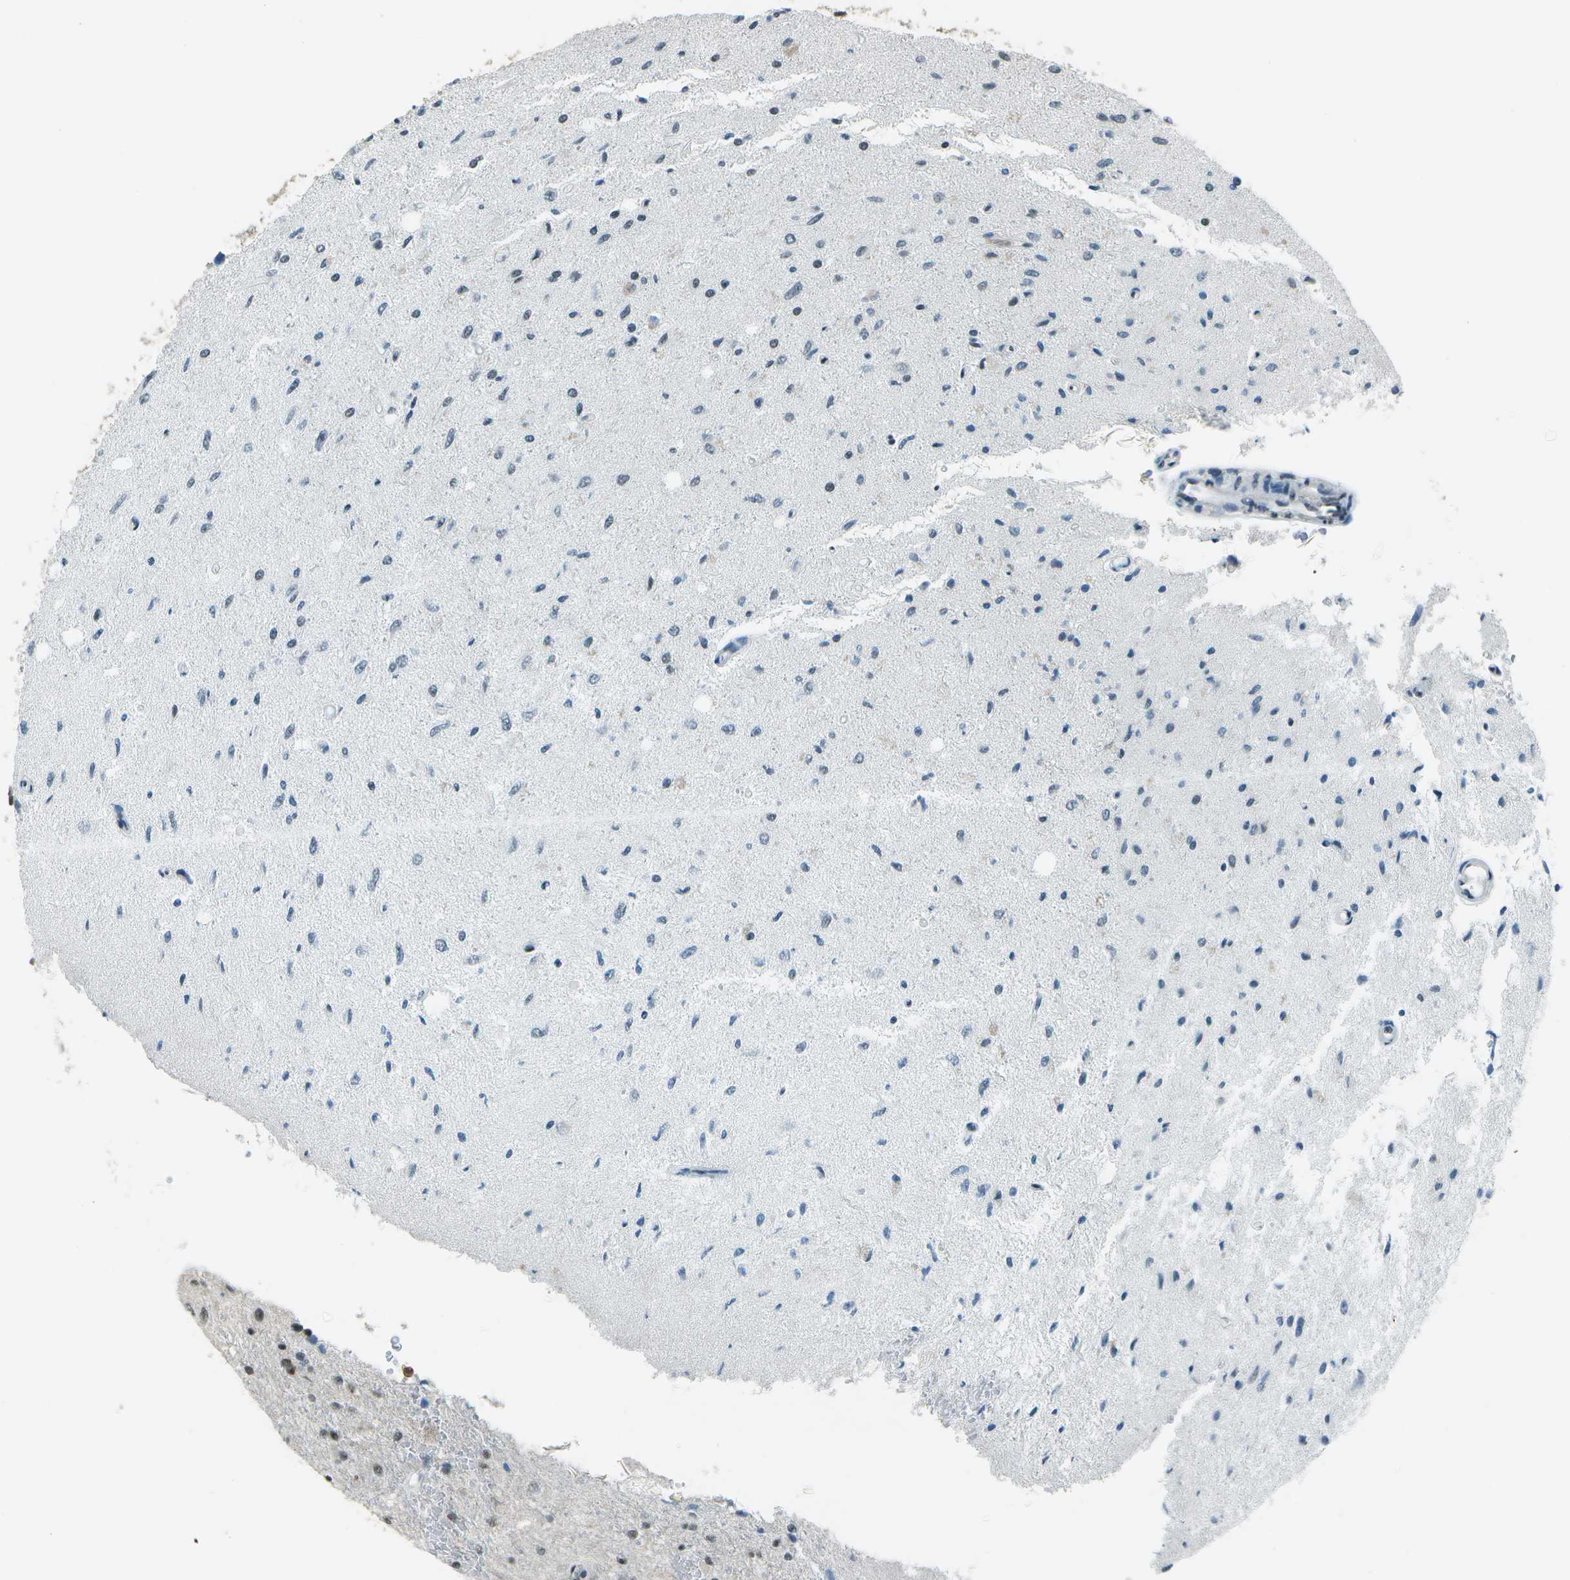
{"staining": {"intensity": "moderate", "quantity": "25%-75%", "location": "nuclear"}, "tissue": "glioma", "cell_type": "Tumor cells", "image_type": "cancer", "snomed": [{"axis": "morphology", "description": "Glioma, malignant, Low grade"}, {"axis": "topography", "description": "Brain"}], "caption": "Immunohistochemistry of glioma exhibits medium levels of moderate nuclear staining in approximately 25%-75% of tumor cells.", "gene": "DEPDC1", "patient": {"sex": "male", "age": 77}}